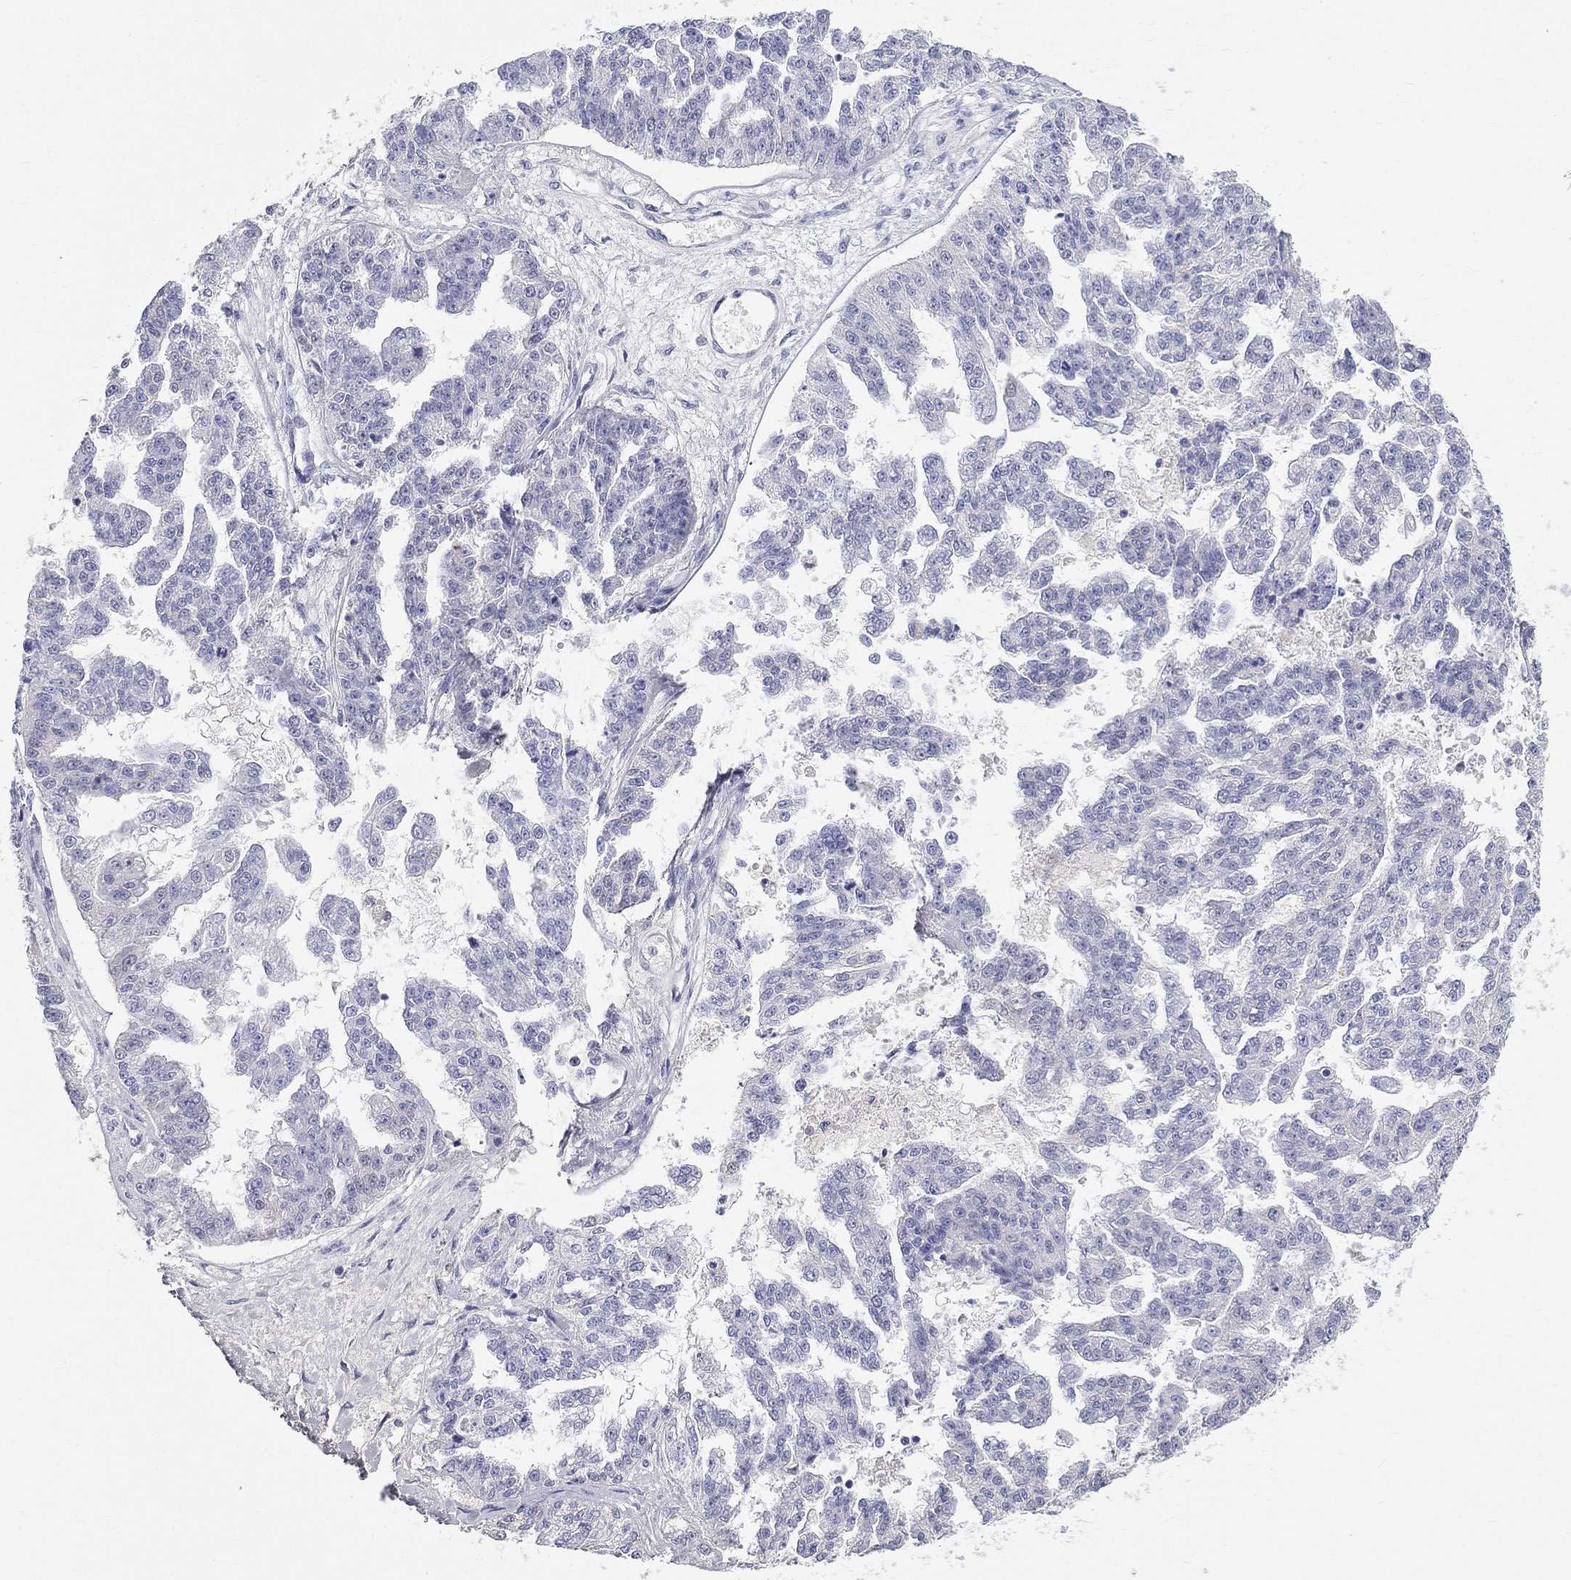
{"staining": {"intensity": "negative", "quantity": "none", "location": "none"}, "tissue": "ovarian cancer", "cell_type": "Tumor cells", "image_type": "cancer", "snomed": [{"axis": "morphology", "description": "Cystadenocarcinoma, serous, NOS"}, {"axis": "topography", "description": "Ovary"}], "caption": "Tumor cells show no significant expression in ovarian cancer.", "gene": "PHOX2B", "patient": {"sex": "female", "age": 58}}